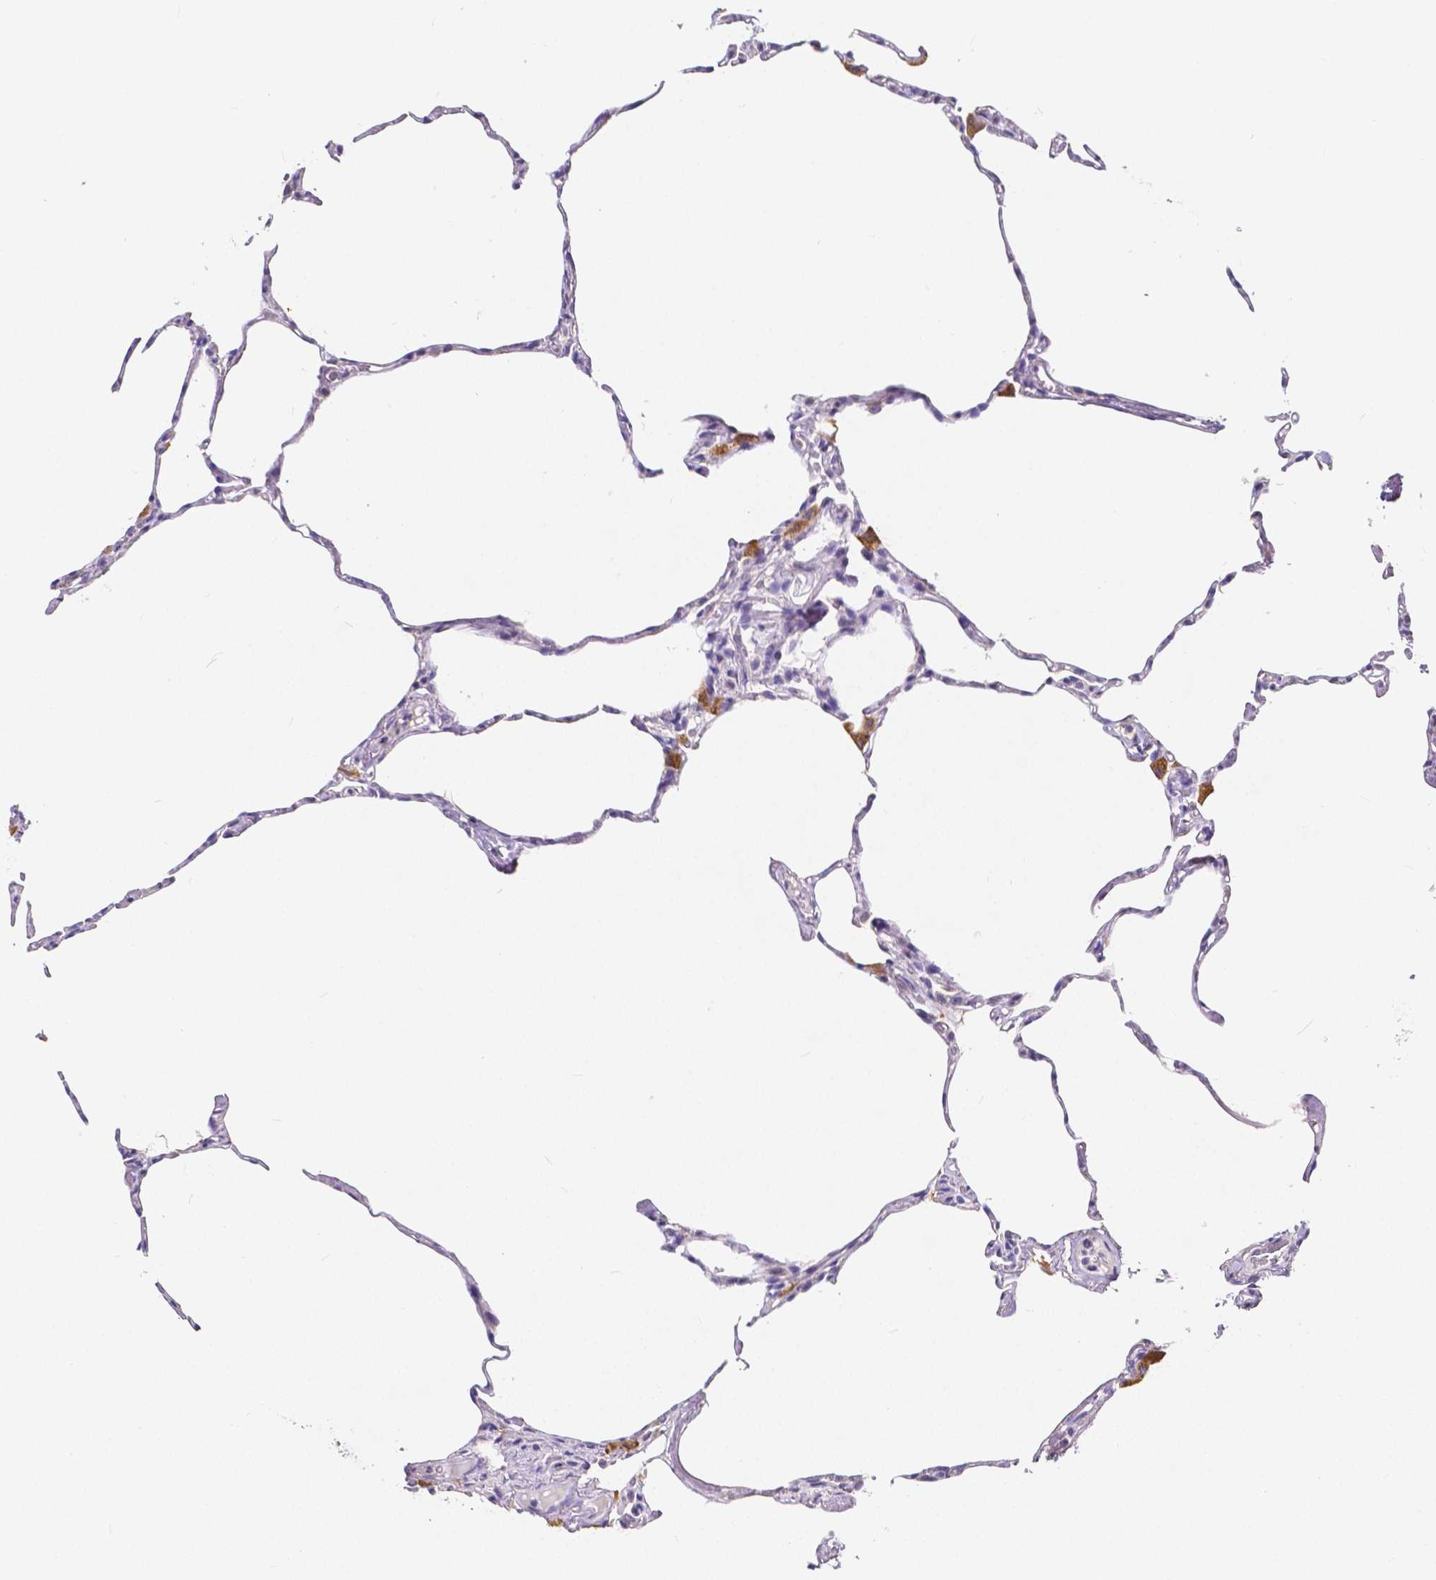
{"staining": {"intensity": "negative", "quantity": "none", "location": "none"}, "tissue": "lung", "cell_type": "Alveolar cells", "image_type": "normal", "snomed": [{"axis": "morphology", "description": "Normal tissue, NOS"}, {"axis": "topography", "description": "Lung"}], "caption": "Protein analysis of normal lung displays no significant positivity in alveolar cells.", "gene": "ACP5", "patient": {"sex": "male", "age": 65}}